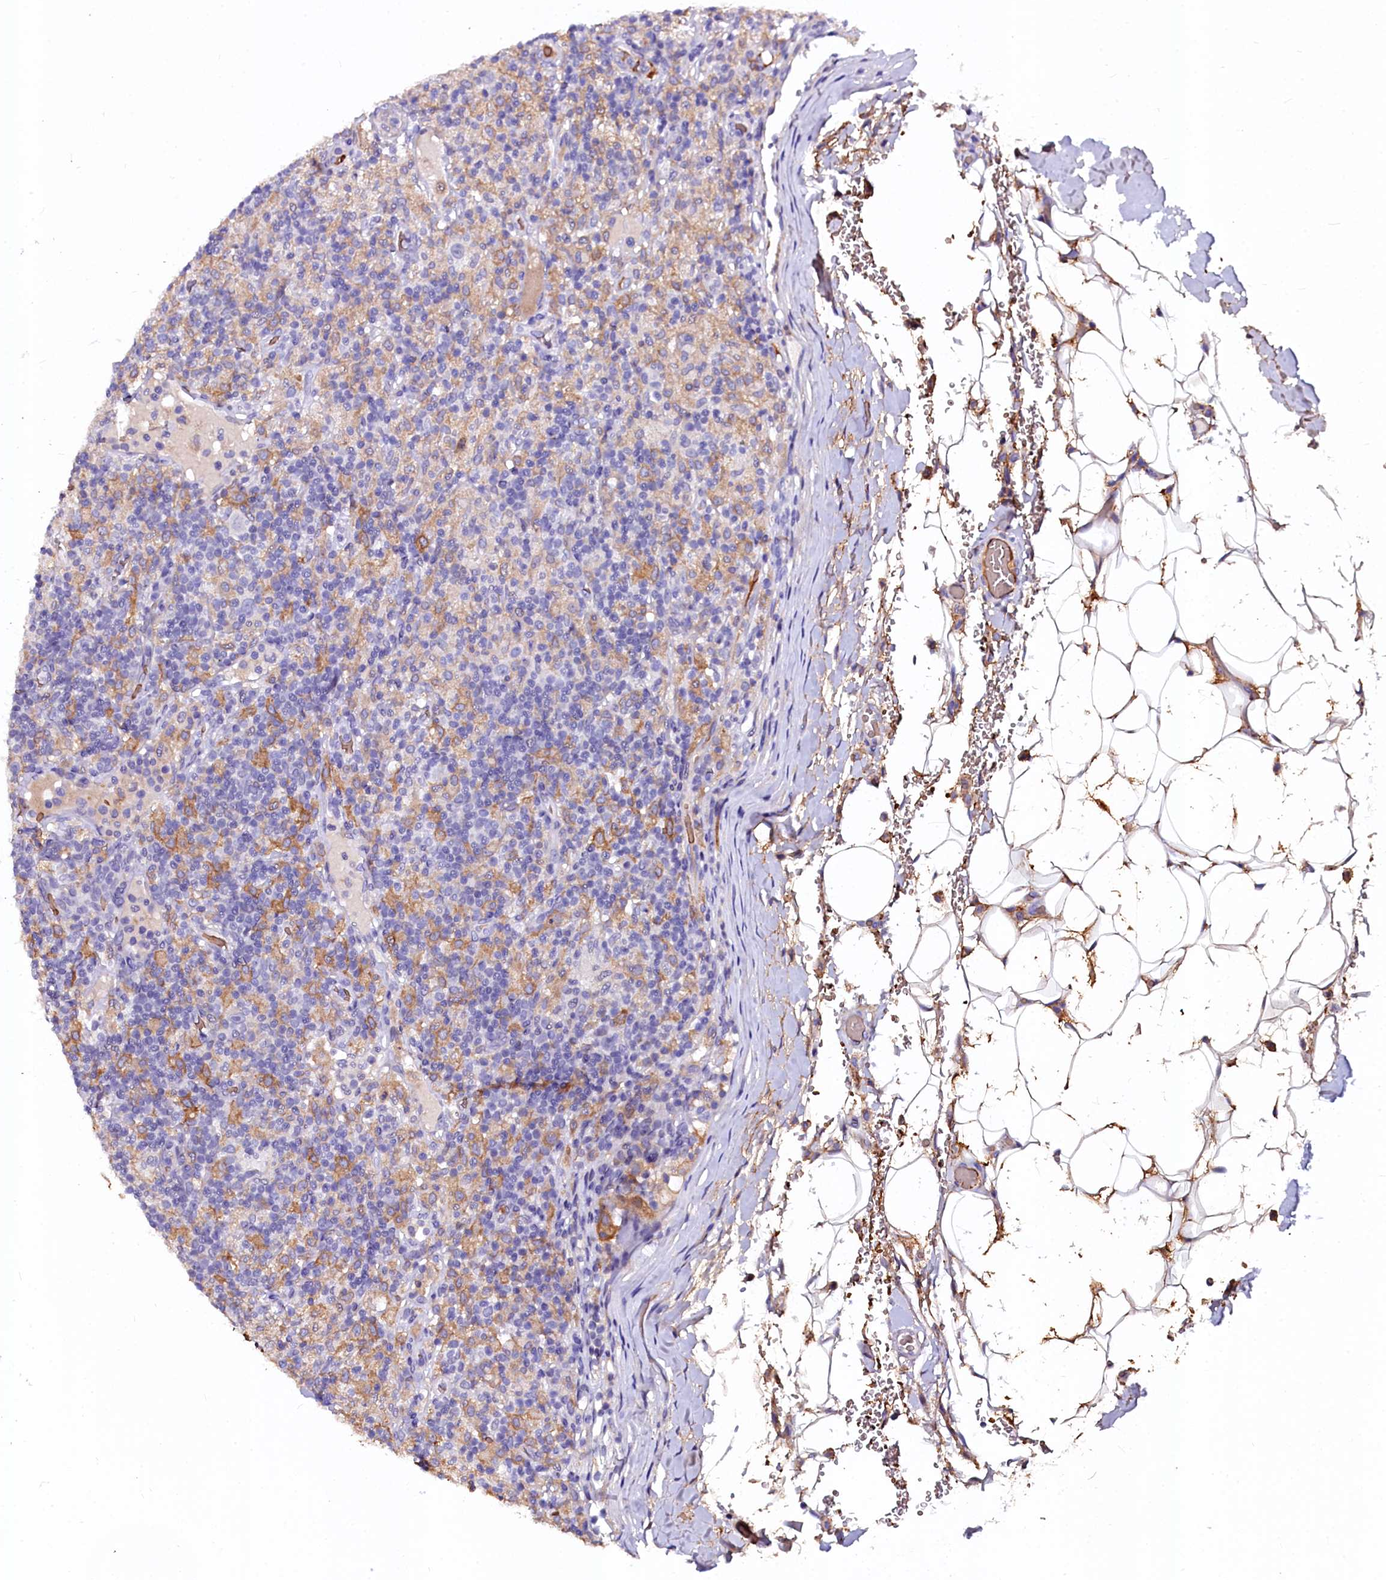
{"staining": {"intensity": "negative", "quantity": "none", "location": "none"}, "tissue": "lymphoma", "cell_type": "Tumor cells", "image_type": "cancer", "snomed": [{"axis": "morphology", "description": "Hodgkin's disease, NOS"}, {"axis": "topography", "description": "Lymph node"}], "caption": "Lymphoma stained for a protein using immunohistochemistry (IHC) reveals no expression tumor cells.", "gene": "CTDSPL2", "patient": {"sex": "male", "age": 70}}